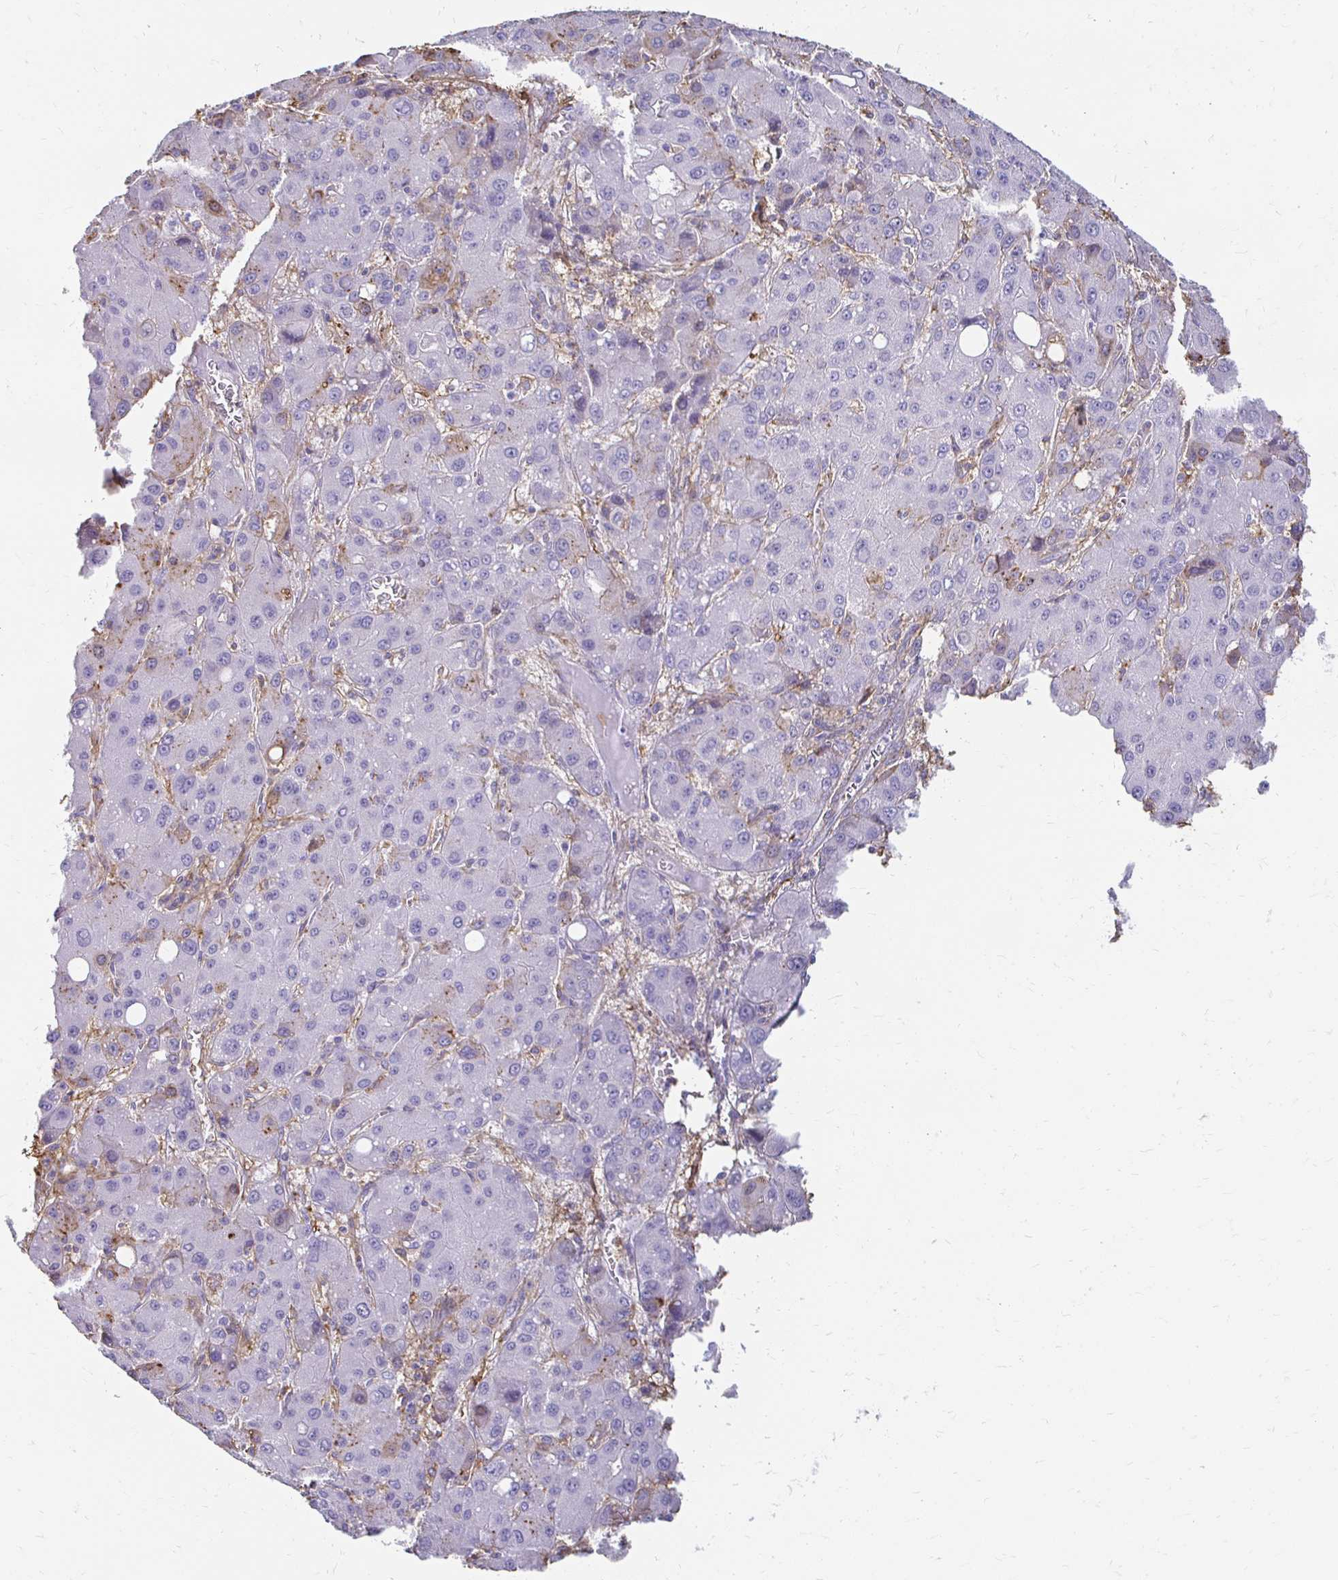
{"staining": {"intensity": "negative", "quantity": "none", "location": "none"}, "tissue": "liver cancer", "cell_type": "Tumor cells", "image_type": "cancer", "snomed": [{"axis": "morphology", "description": "Carcinoma, Hepatocellular, NOS"}, {"axis": "topography", "description": "Liver"}], "caption": "IHC image of human hepatocellular carcinoma (liver) stained for a protein (brown), which displays no expression in tumor cells.", "gene": "TAS1R3", "patient": {"sex": "male", "age": 55}}